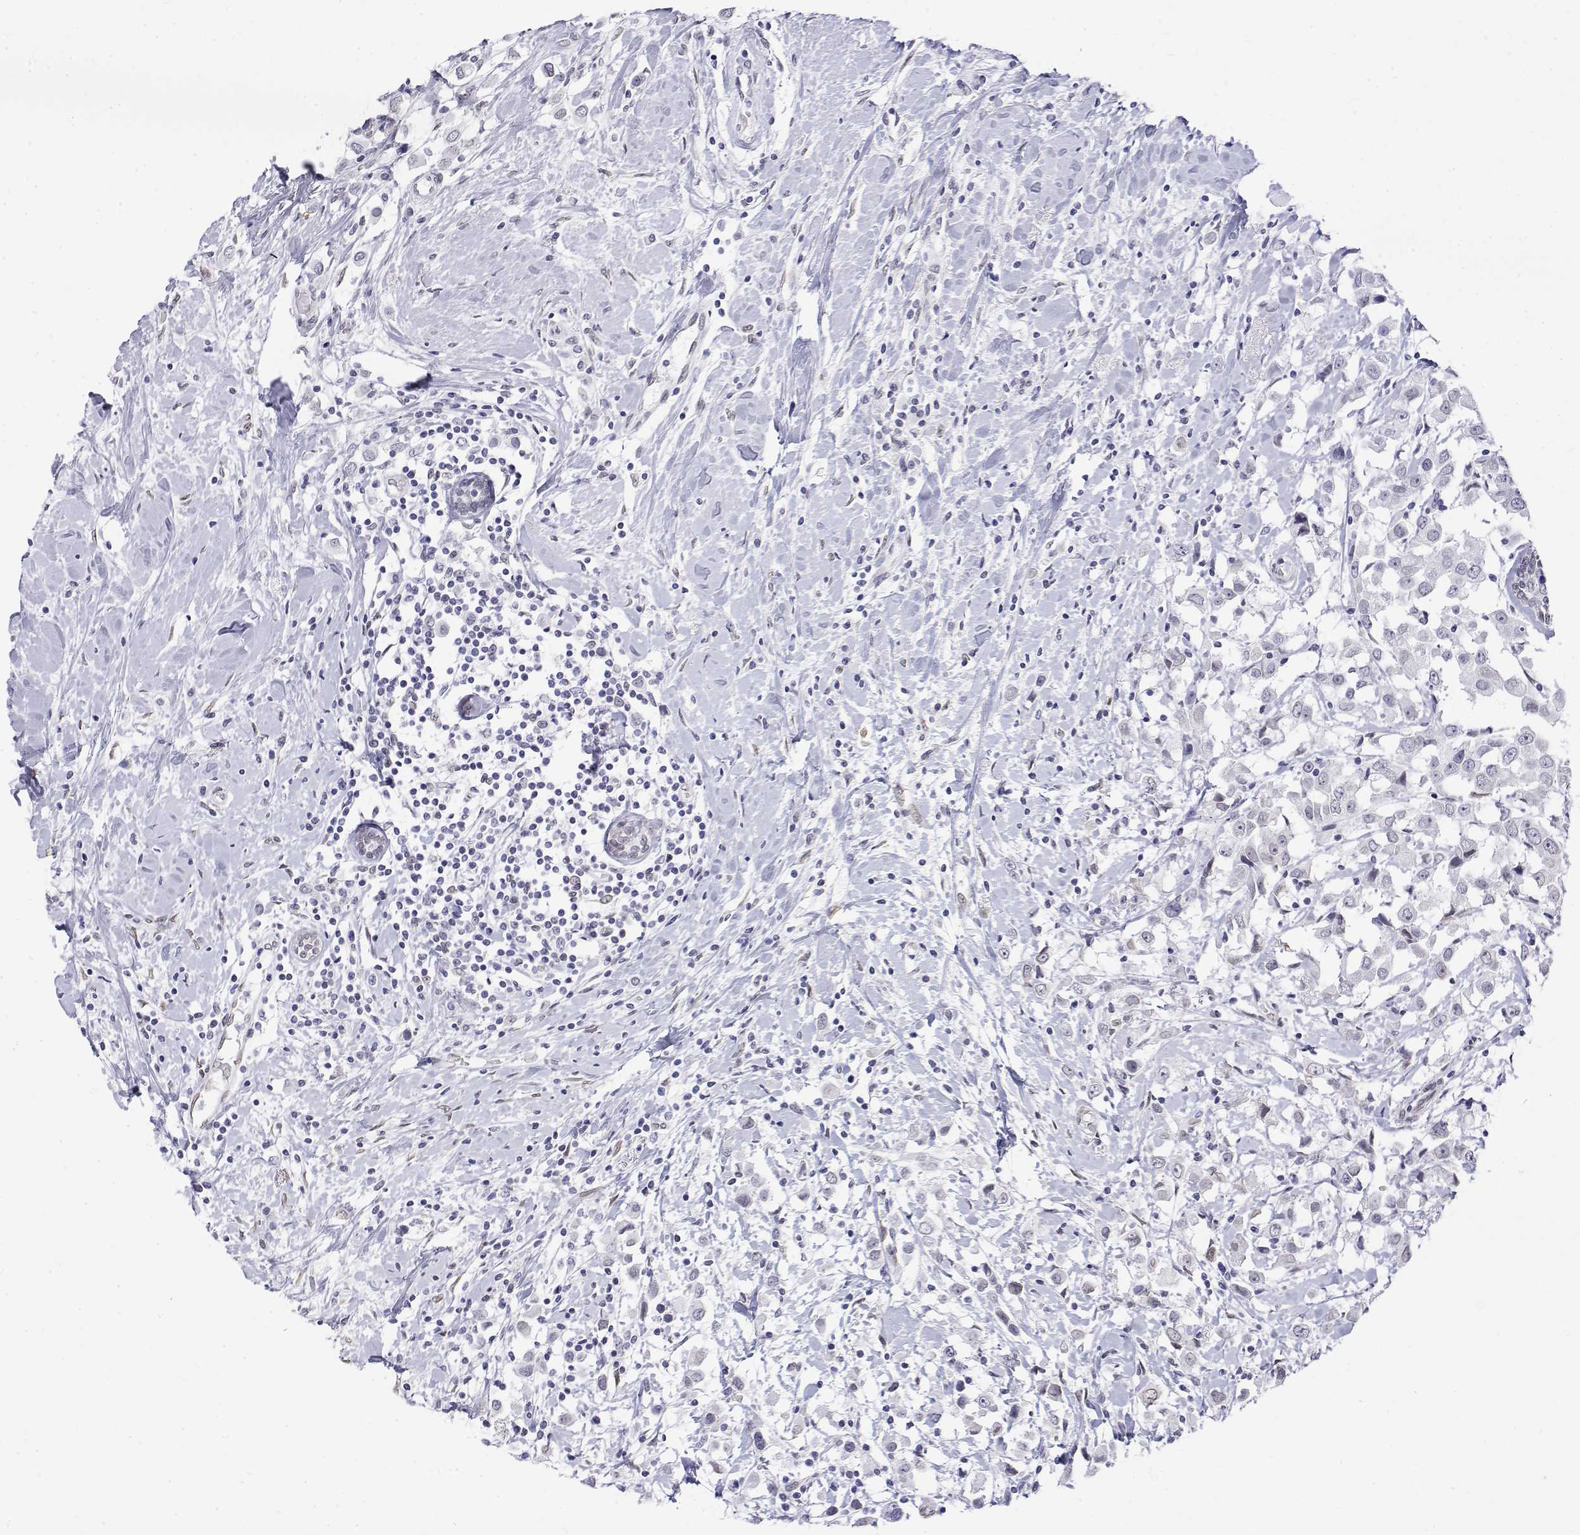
{"staining": {"intensity": "negative", "quantity": "none", "location": "none"}, "tissue": "breast cancer", "cell_type": "Tumor cells", "image_type": "cancer", "snomed": [{"axis": "morphology", "description": "Duct carcinoma"}, {"axis": "topography", "description": "Breast"}], "caption": "This is an immunohistochemistry (IHC) micrograph of infiltrating ductal carcinoma (breast). There is no staining in tumor cells.", "gene": "ZNF532", "patient": {"sex": "female", "age": 61}}